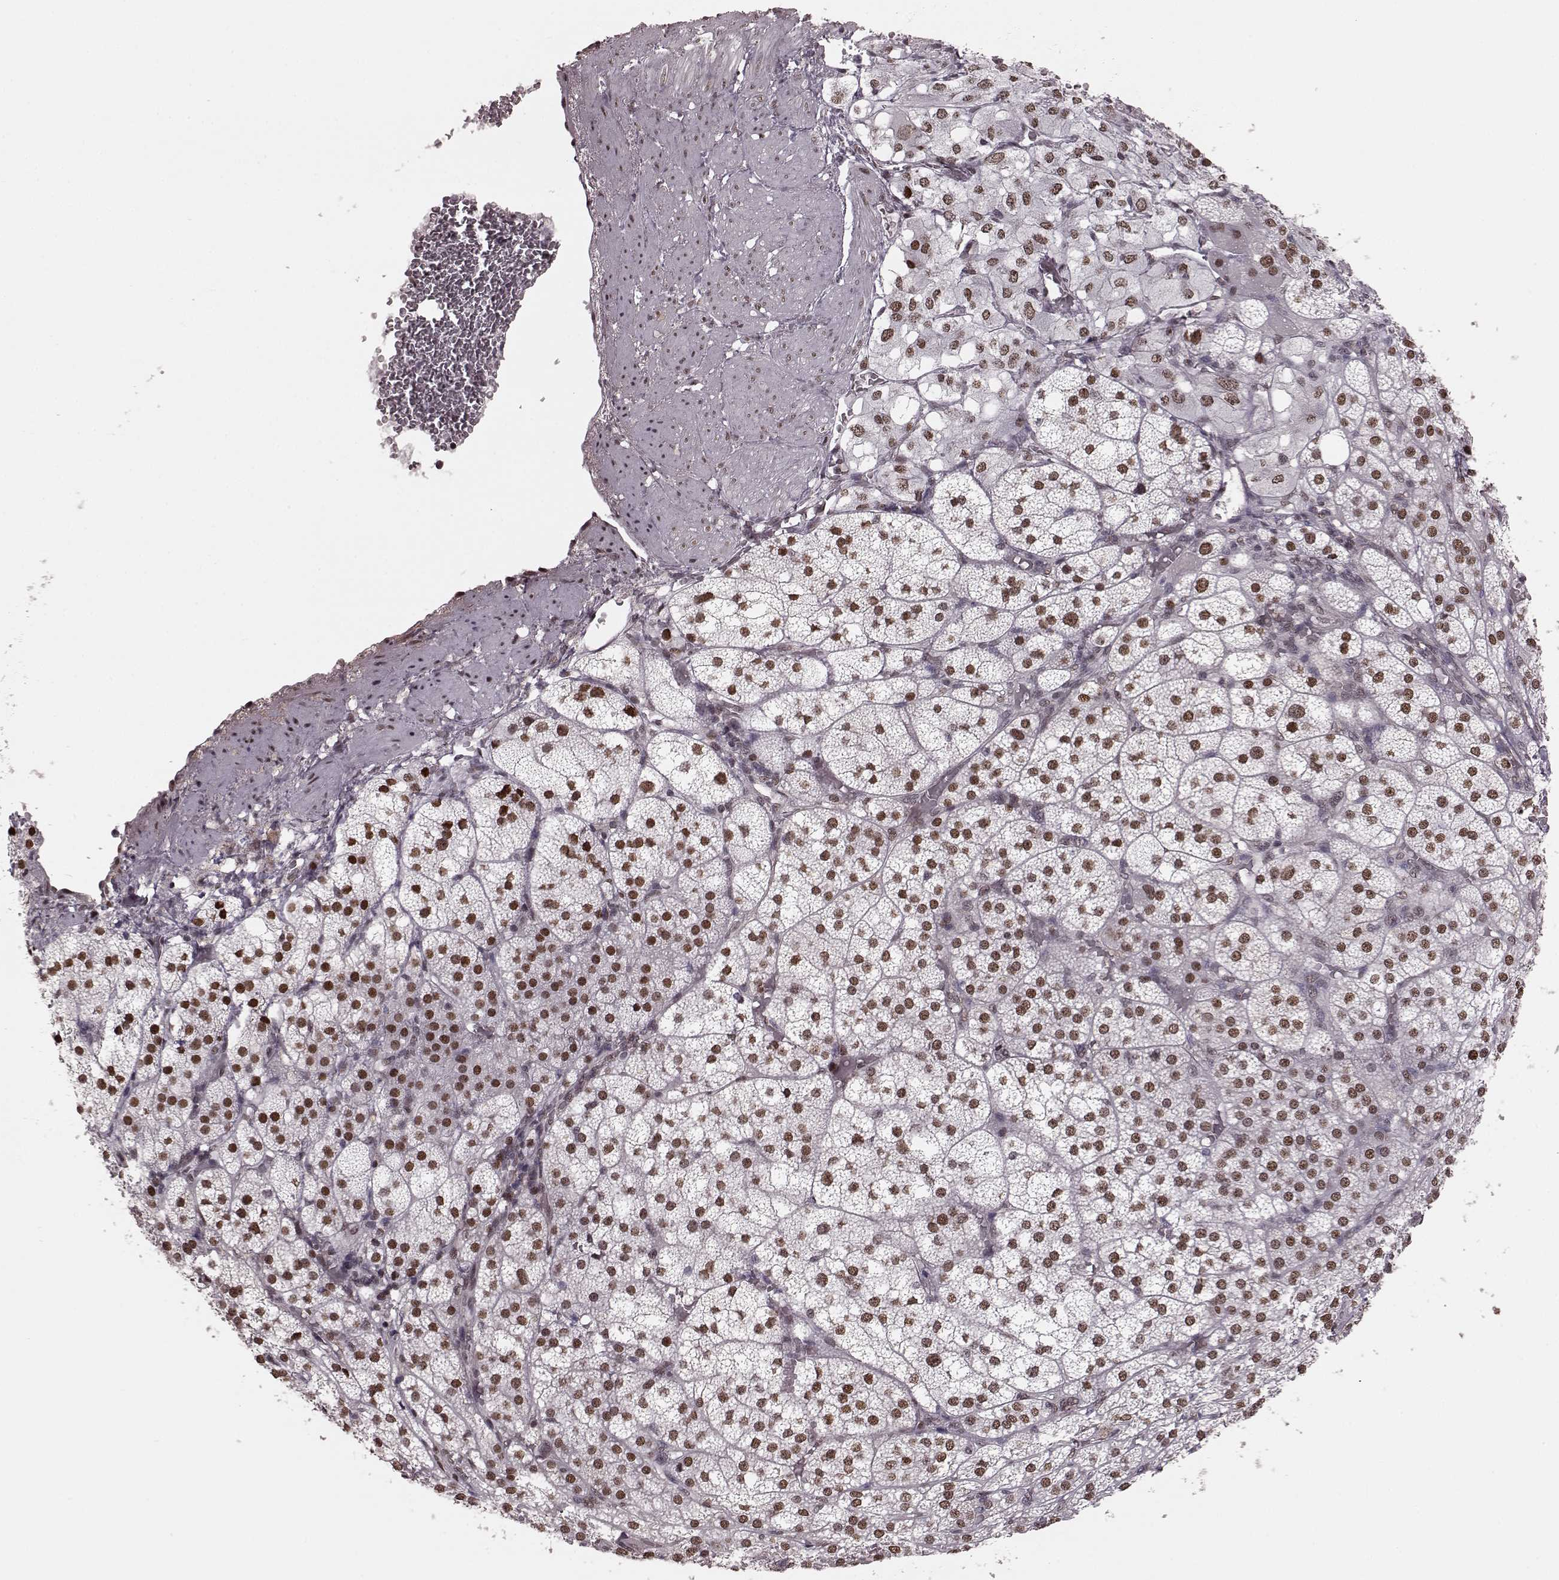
{"staining": {"intensity": "moderate", "quantity": ">75%", "location": "nuclear"}, "tissue": "adrenal gland", "cell_type": "Glandular cells", "image_type": "normal", "snomed": [{"axis": "morphology", "description": "Normal tissue, NOS"}, {"axis": "topography", "description": "Adrenal gland"}], "caption": "Moderate nuclear protein expression is seen in approximately >75% of glandular cells in adrenal gland. (DAB = brown stain, brightfield microscopy at high magnification).", "gene": "NR2C1", "patient": {"sex": "female", "age": 60}}